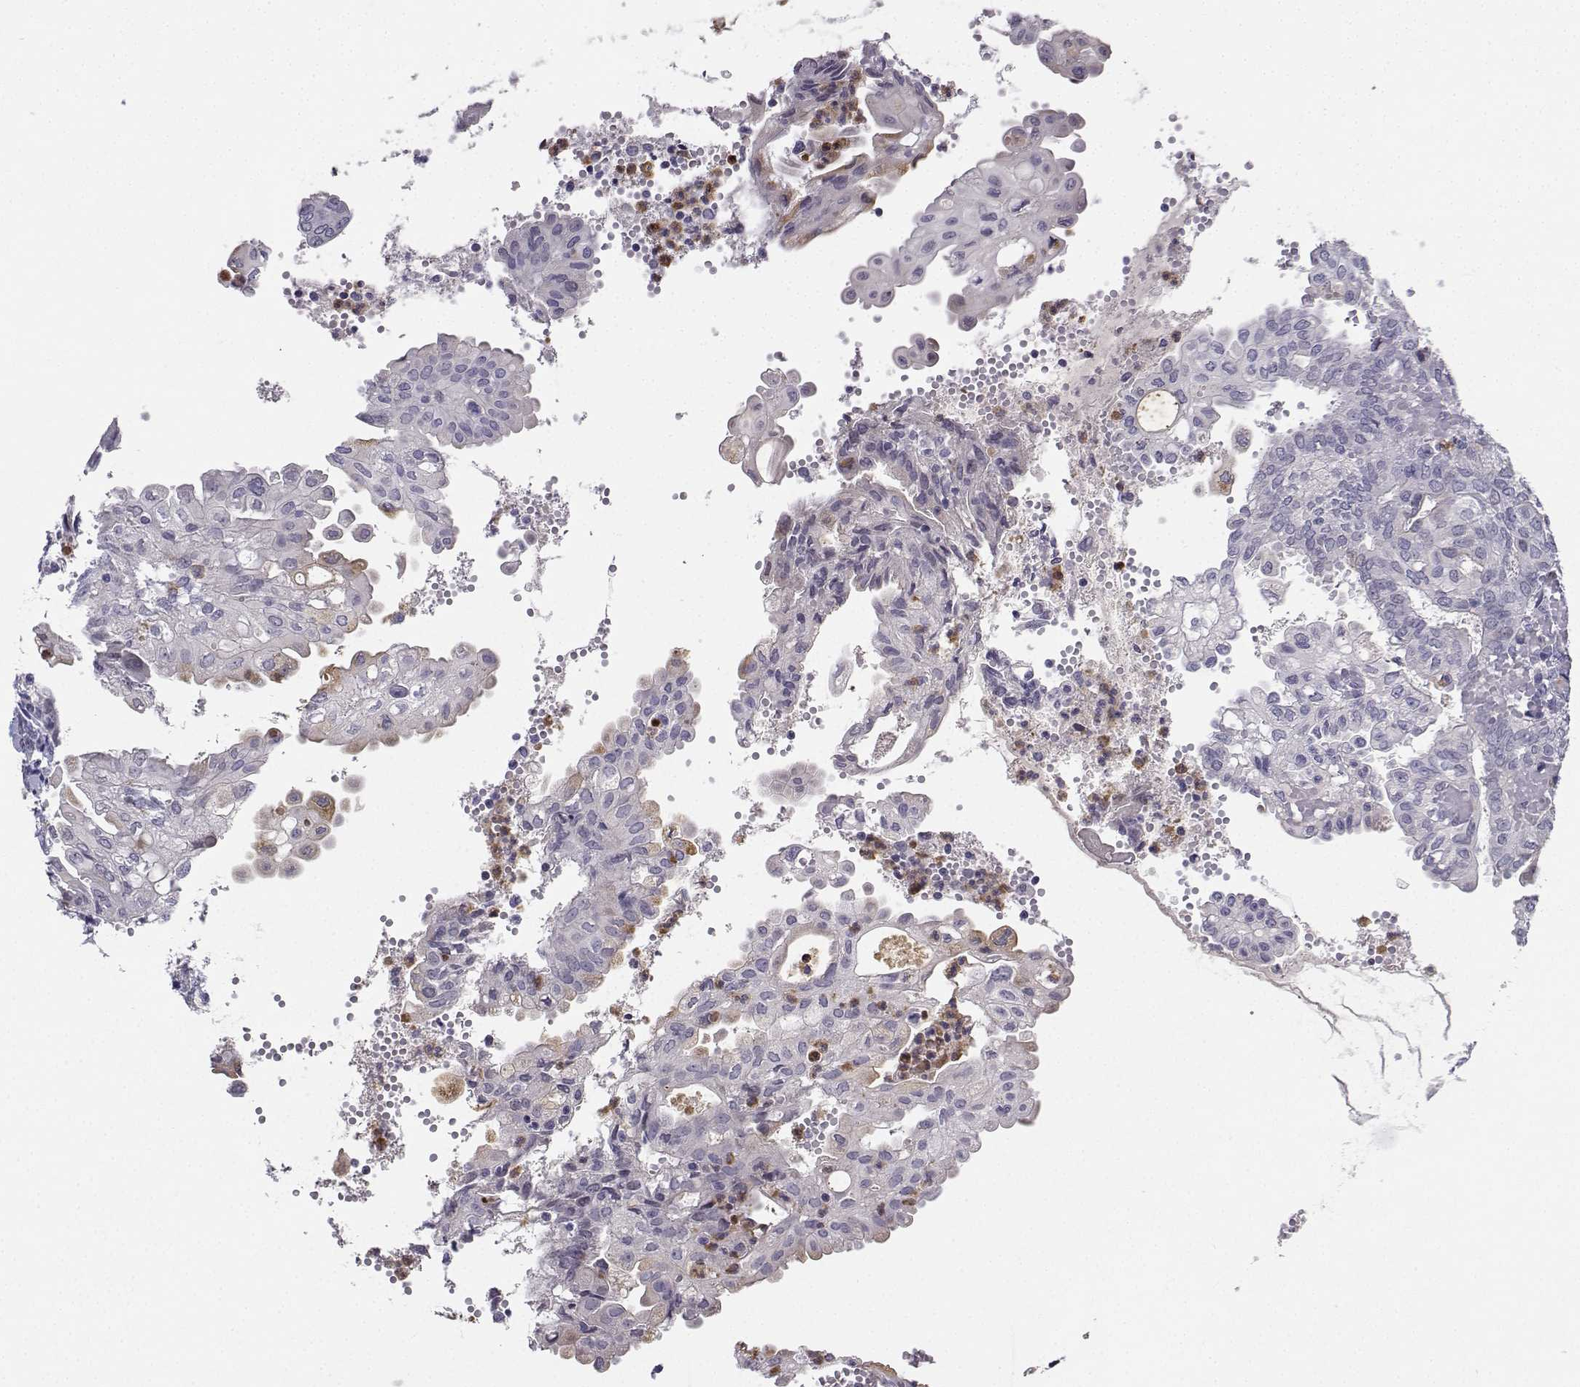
{"staining": {"intensity": "negative", "quantity": "none", "location": "none"}, "tissue": "endometrial cancer", "cell_type": "Tumor cells", "image_type": "cancer", "snomed": [{"axis": "morphology", "description": "Adenocarcinoma, NOS"}, {"axis": "topography", "description": "Endometrium"}], "caption": "This is a photomicrograph of immunohistochemistry staining of endometrial adenocarcinoma, which shows no positivity in tumor cells.", "gene": "CALY", "patient": {"sex": "female", "age": 68}}